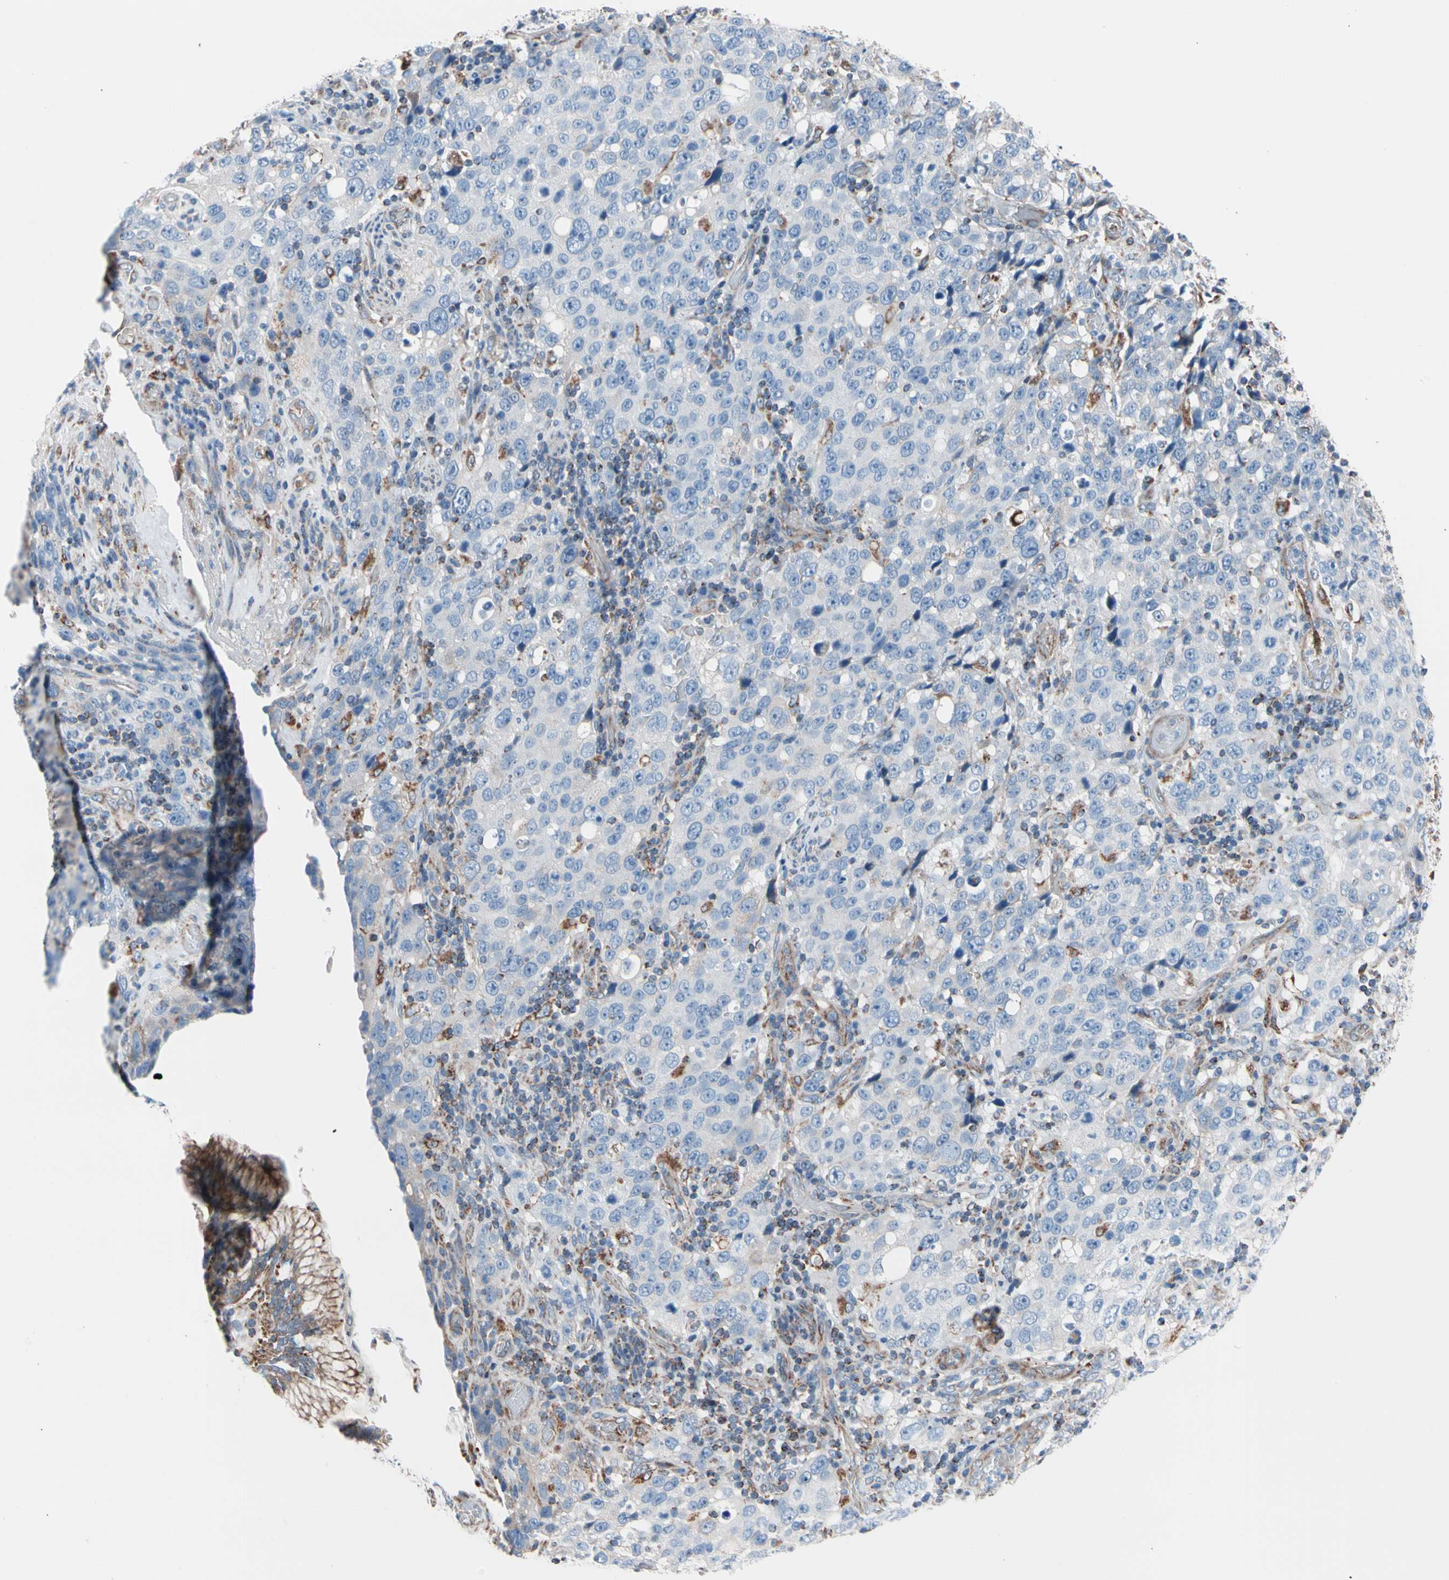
{"staining": {"intensity": "negative", "quantity": "none", "location": "none"}, "tissue": "stomach cancer", "cell_type": "Tumor cells", "image_type": "cancer", "snomed": [{"axis": "morphology", "description": "Normal tissue, NOS"}, {"axis": "morphology", "description": "Adenocarcinoma, NOS"}, {"axis": "topography", "description": "Stomach"}], "caption": "There is no significant expression in tumor cells of stomach cancer.", "gene": "HK1", "patient": {"sex": "male", "age": 48}}